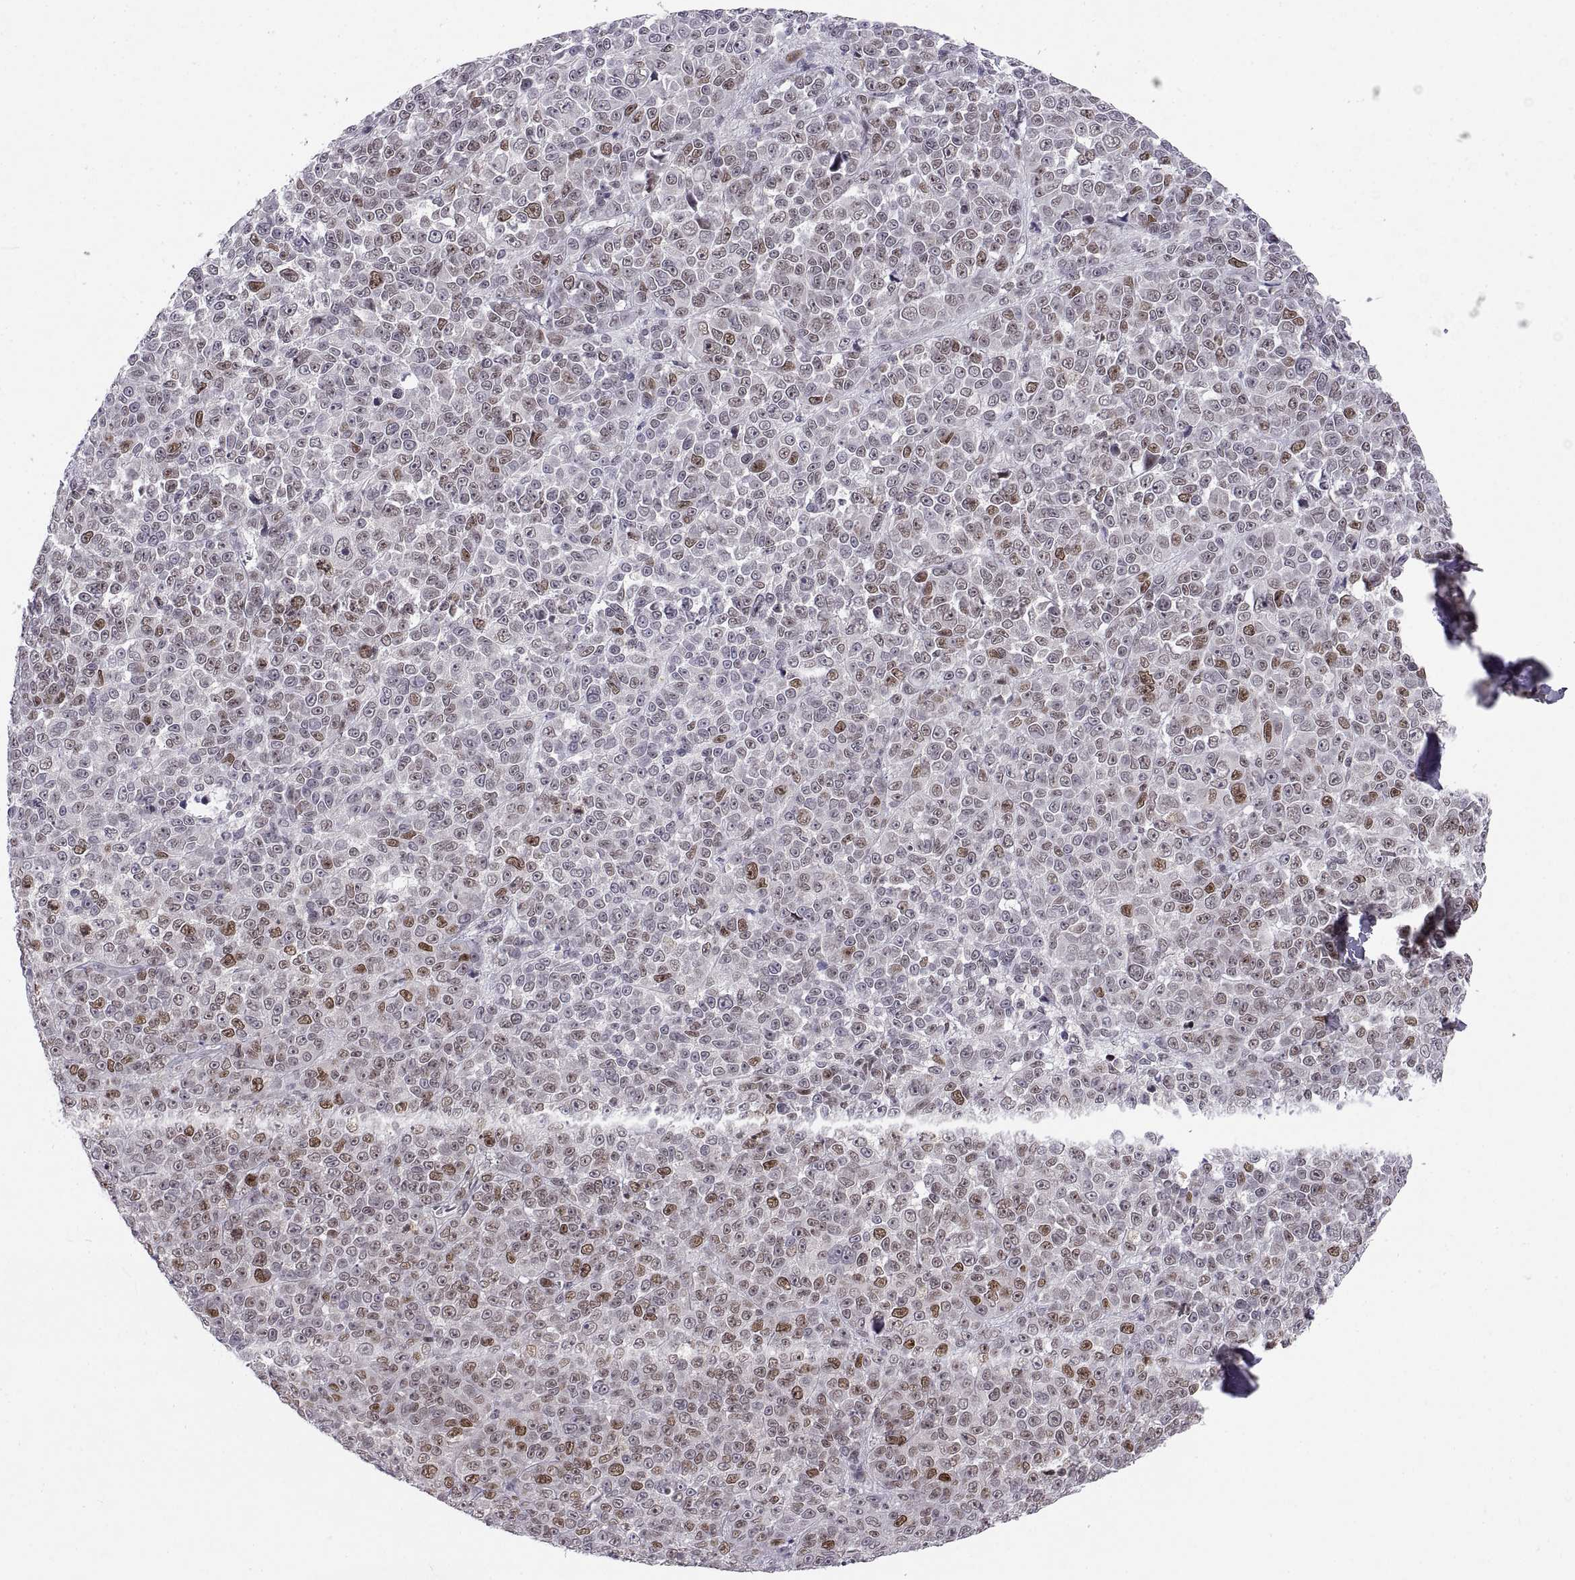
{"staining": {"intensity": "moderate", "quantity": "<25%", "location": "nuclear"}, "tissue": "melanoma", "cell_type": "Tumor cells", "image_type": "cancer", "snomed": [{"axis": "morphology", "description": "Malignant melanoma, NOS"}, {"axis": "topography", "description": "Skin"}], "caption": "High-power microscopy captured an IHC photomicrograph of malignant melanoma, revealing moderate nuclear staining in about <25% of tumor cells.", "gene": "CHFR", "patient": {"sex": "female", "age": 95}}